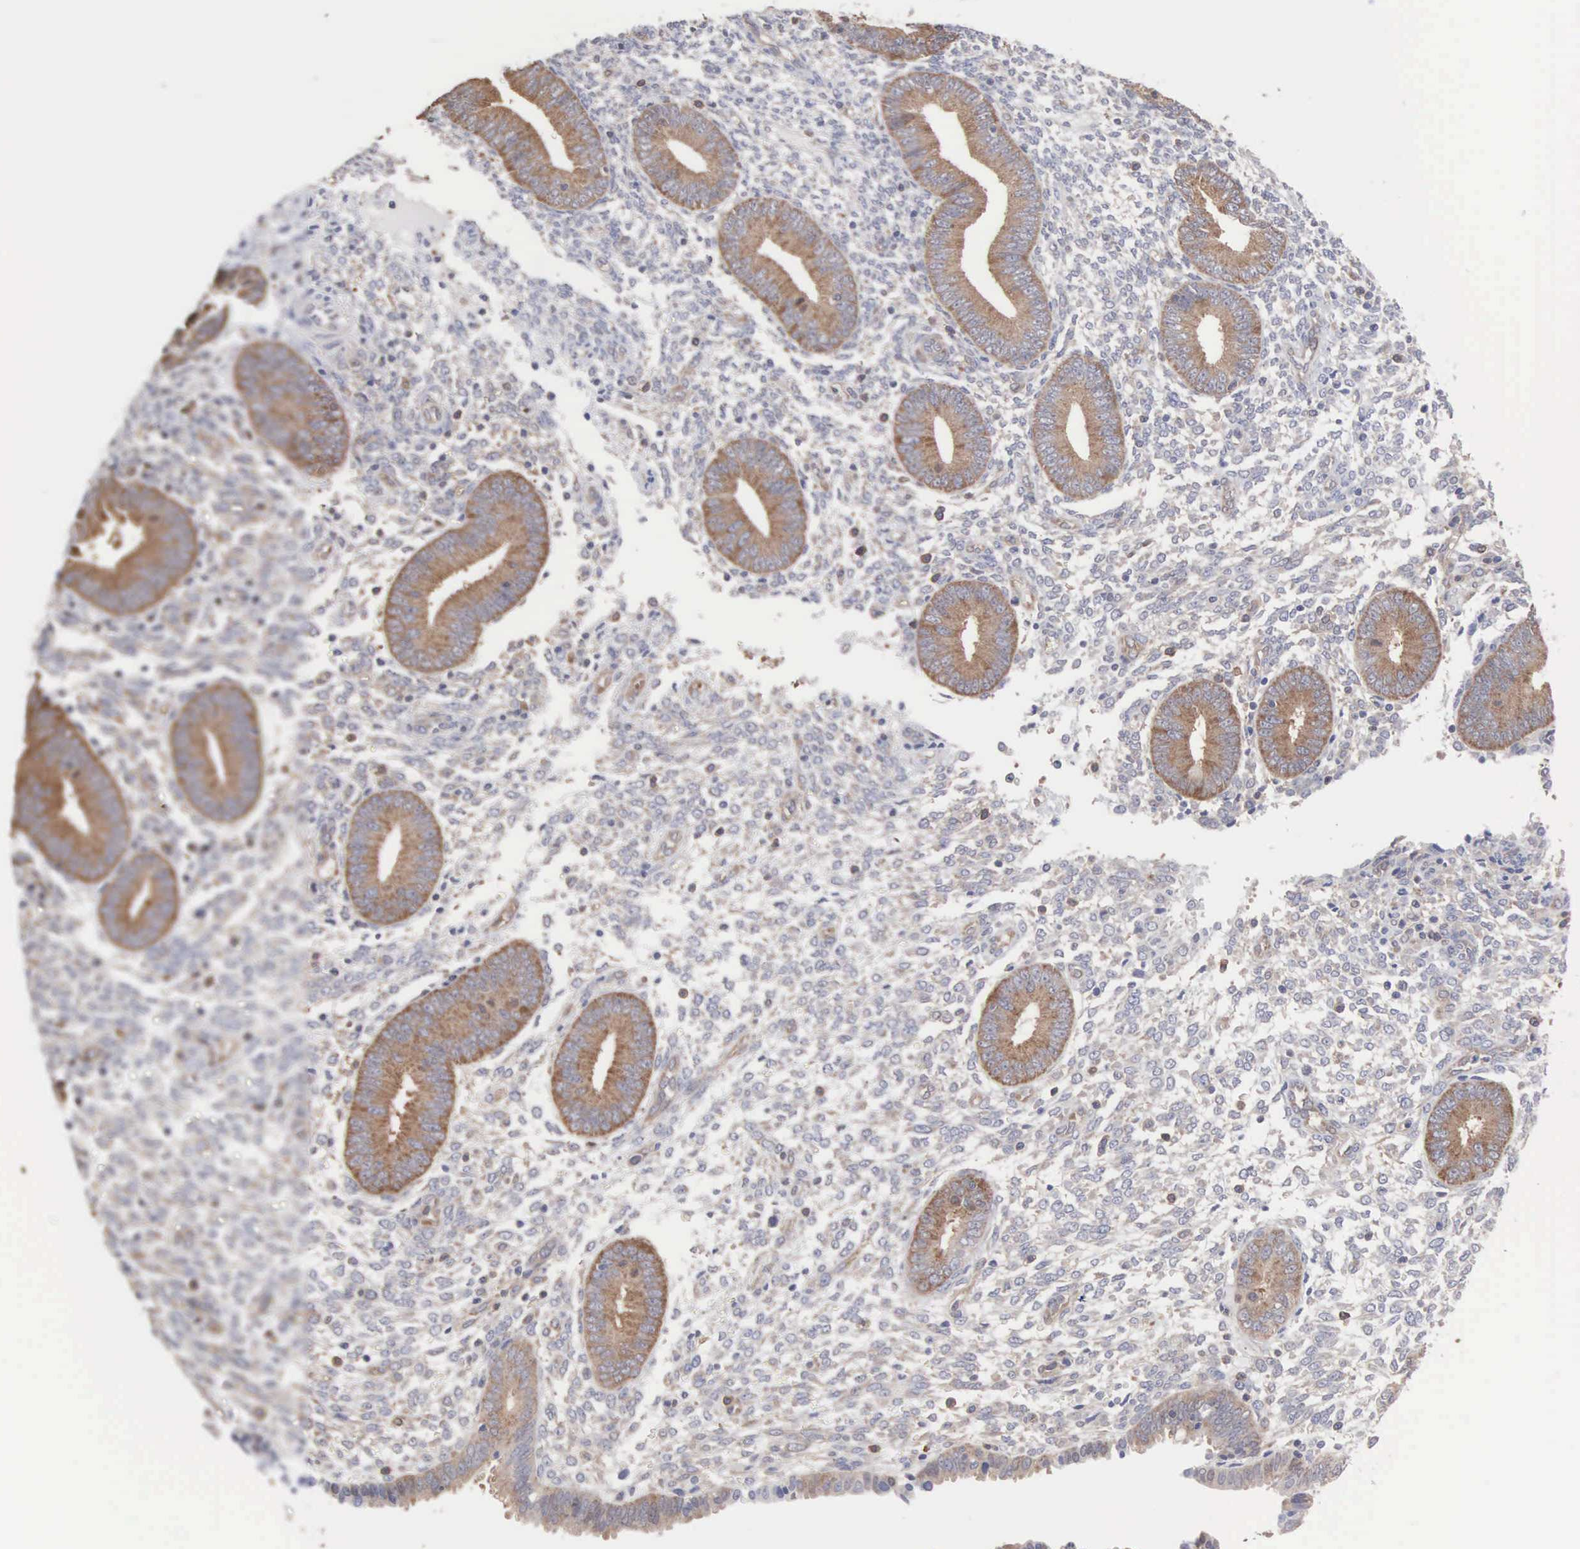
{"staining": {"intensity": "weak", "quantity": "<25%", "location": "cytoplasmic/membranous"}, "tissue": "endometrium", "cell_type": "Cells in endometrial stroma", "image_type": "normal", "snomed": [{"axis": "morphology", "description": "Normal tissue, NOS"}, {"axis": "topography", "description": "Endometrium"}], "caption": "DAB (3,3'-diaminobenzidine) immunohistochemical staining of normal endometrium demonstrates no significant staining in cells in endometrial stroma. Brightfield microscopy of immunohistochemistry stained with DAB (3,3'-diaminobenzidine) (brown) and hematoxylin (blue), captured at high magnification.", "gene": "MTHFD1", "patient": {"sex": "female", "age": 35}}